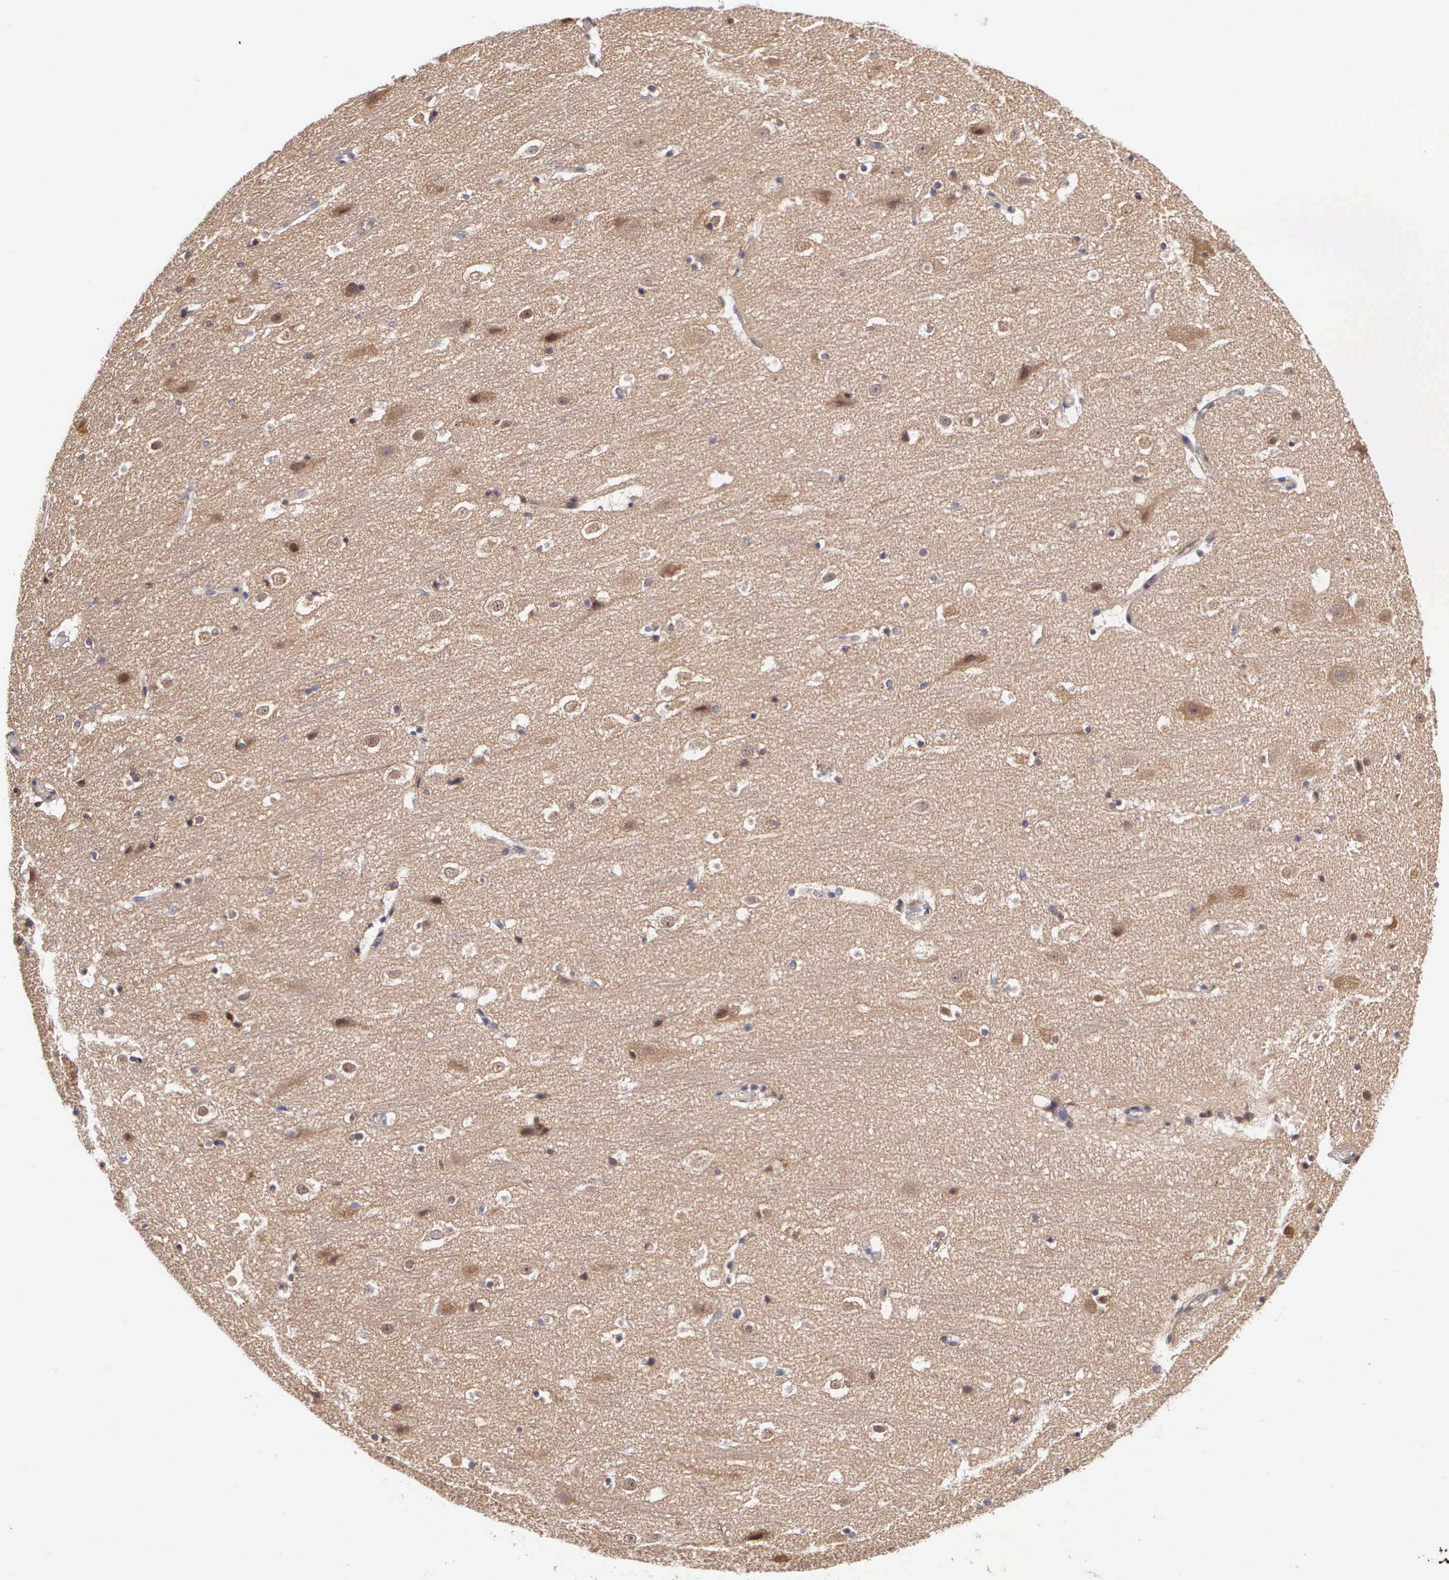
{"staining": {"intensity": "weak", "quantity": ">75%", "location": "cytoplasmic/membranous"}, "tissue": "cerebral cortex", "cell_type": "Endothelial cells", "image_type": "normal", "snomed": [{"axis": "morphology", "description": "Normal tissue, NOS"}, {"axis": "topography", "description": "Cerebral cortex"}], "caption": "Approximately >75% of endothelial cells in unremarkable human cerebral cortex reveal weak cytoplasmic/membranous protein staining as visualized by brown immunohistochemical staining.", "gene": "IGBP1P2", "patient": {"sex": "male", "age": 45}}